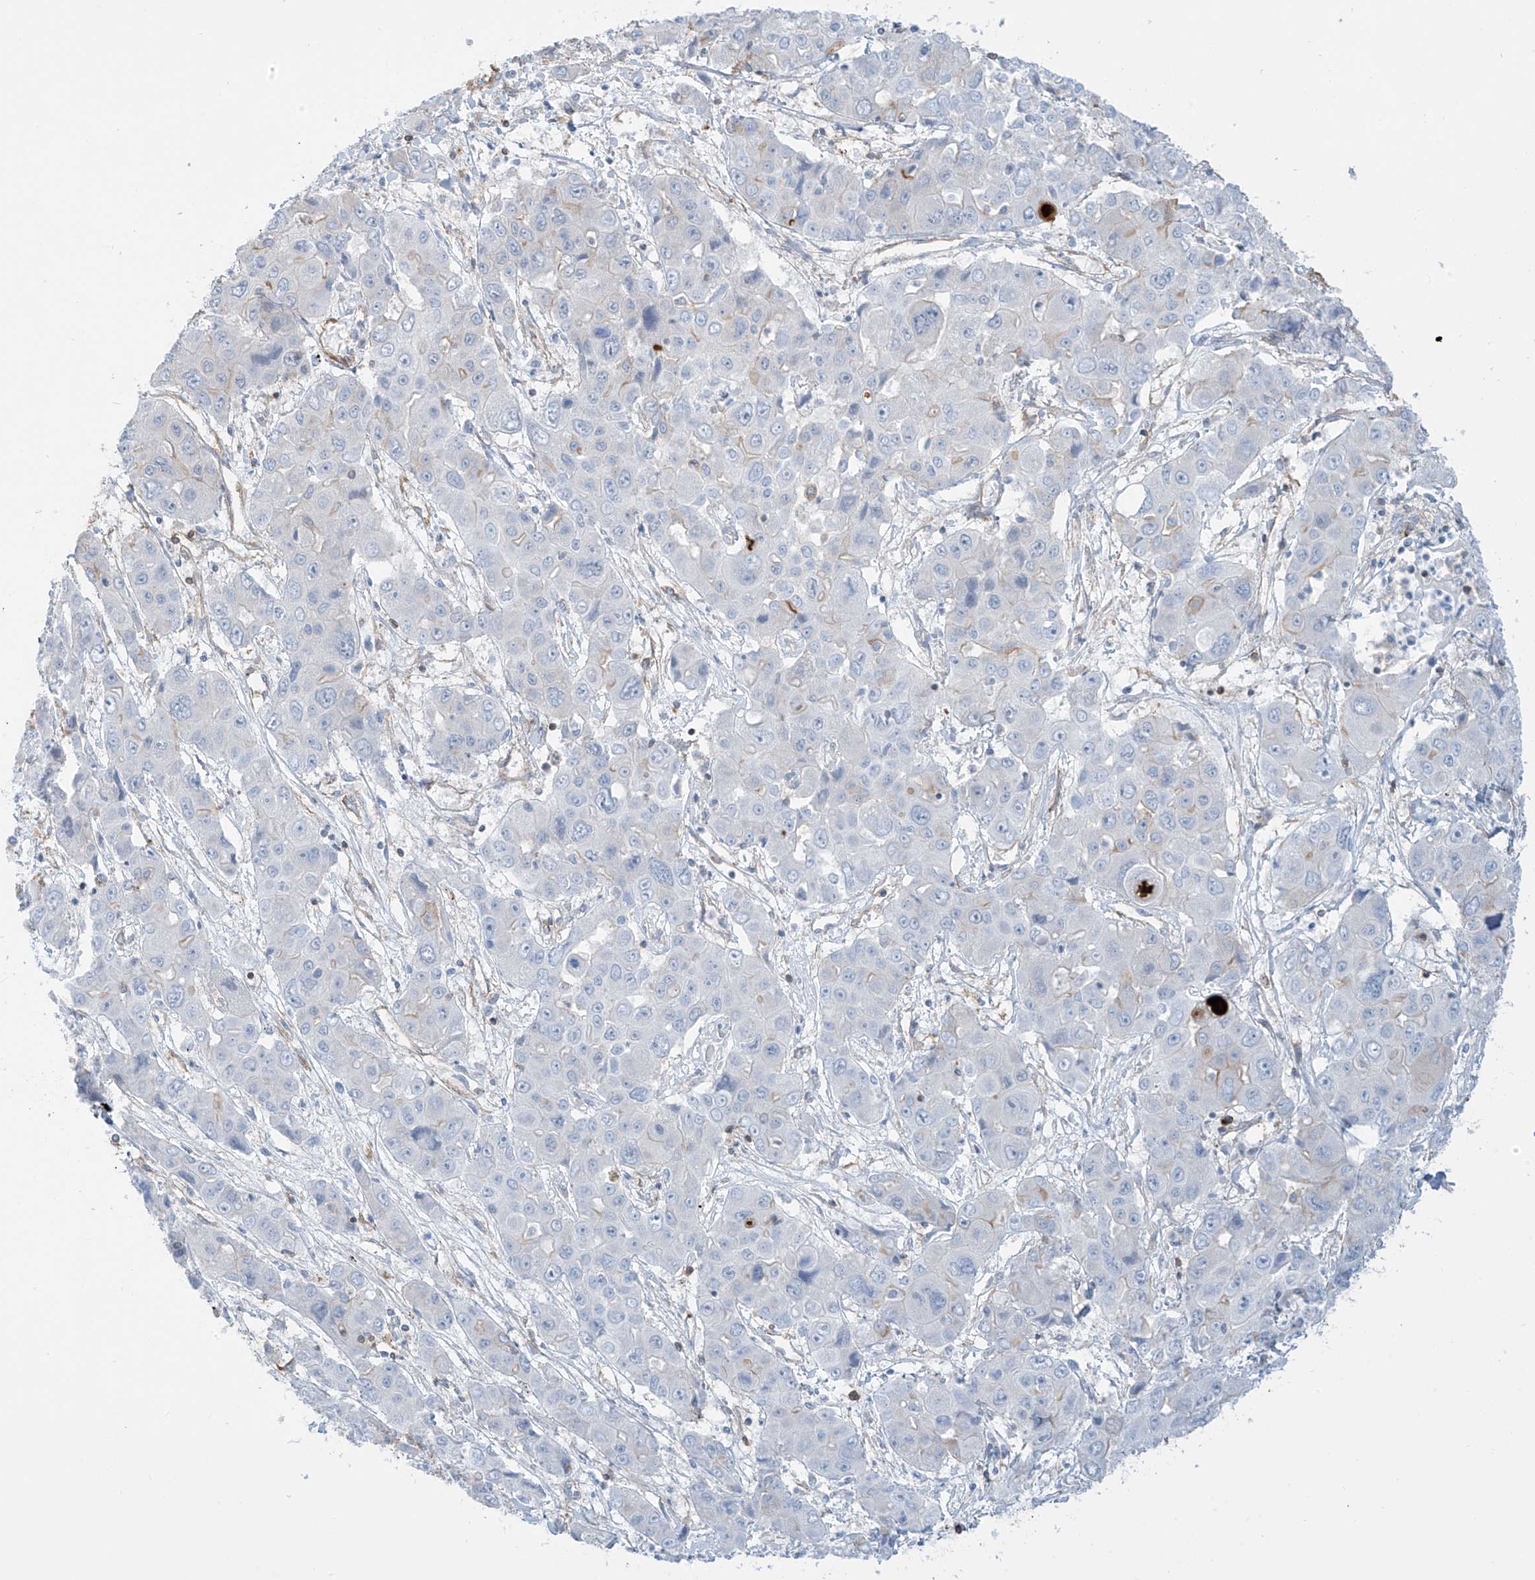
{"staining": {"intensity": "negative", "quantity": "none", "location": "none"}, "tissue": "liver cancer", "cell_type": "Tumor cells", "image_type": "cancer", "snomed": [{"axis": "morphology", "description": "Cholangiocarcinoma"}, {"axis": "topography", "description": "Liver"}], "caption": "Immunohistochemical staining of human cholangiocarcinoma (liver) demonstrates no significant positivity in tumor cells. The staining is performed using DAB brown chromogen with nuclei counter-stained in using hematoxylin.", "gene": "ZNF846", "patient": {"sex": "male", "age": 67}}